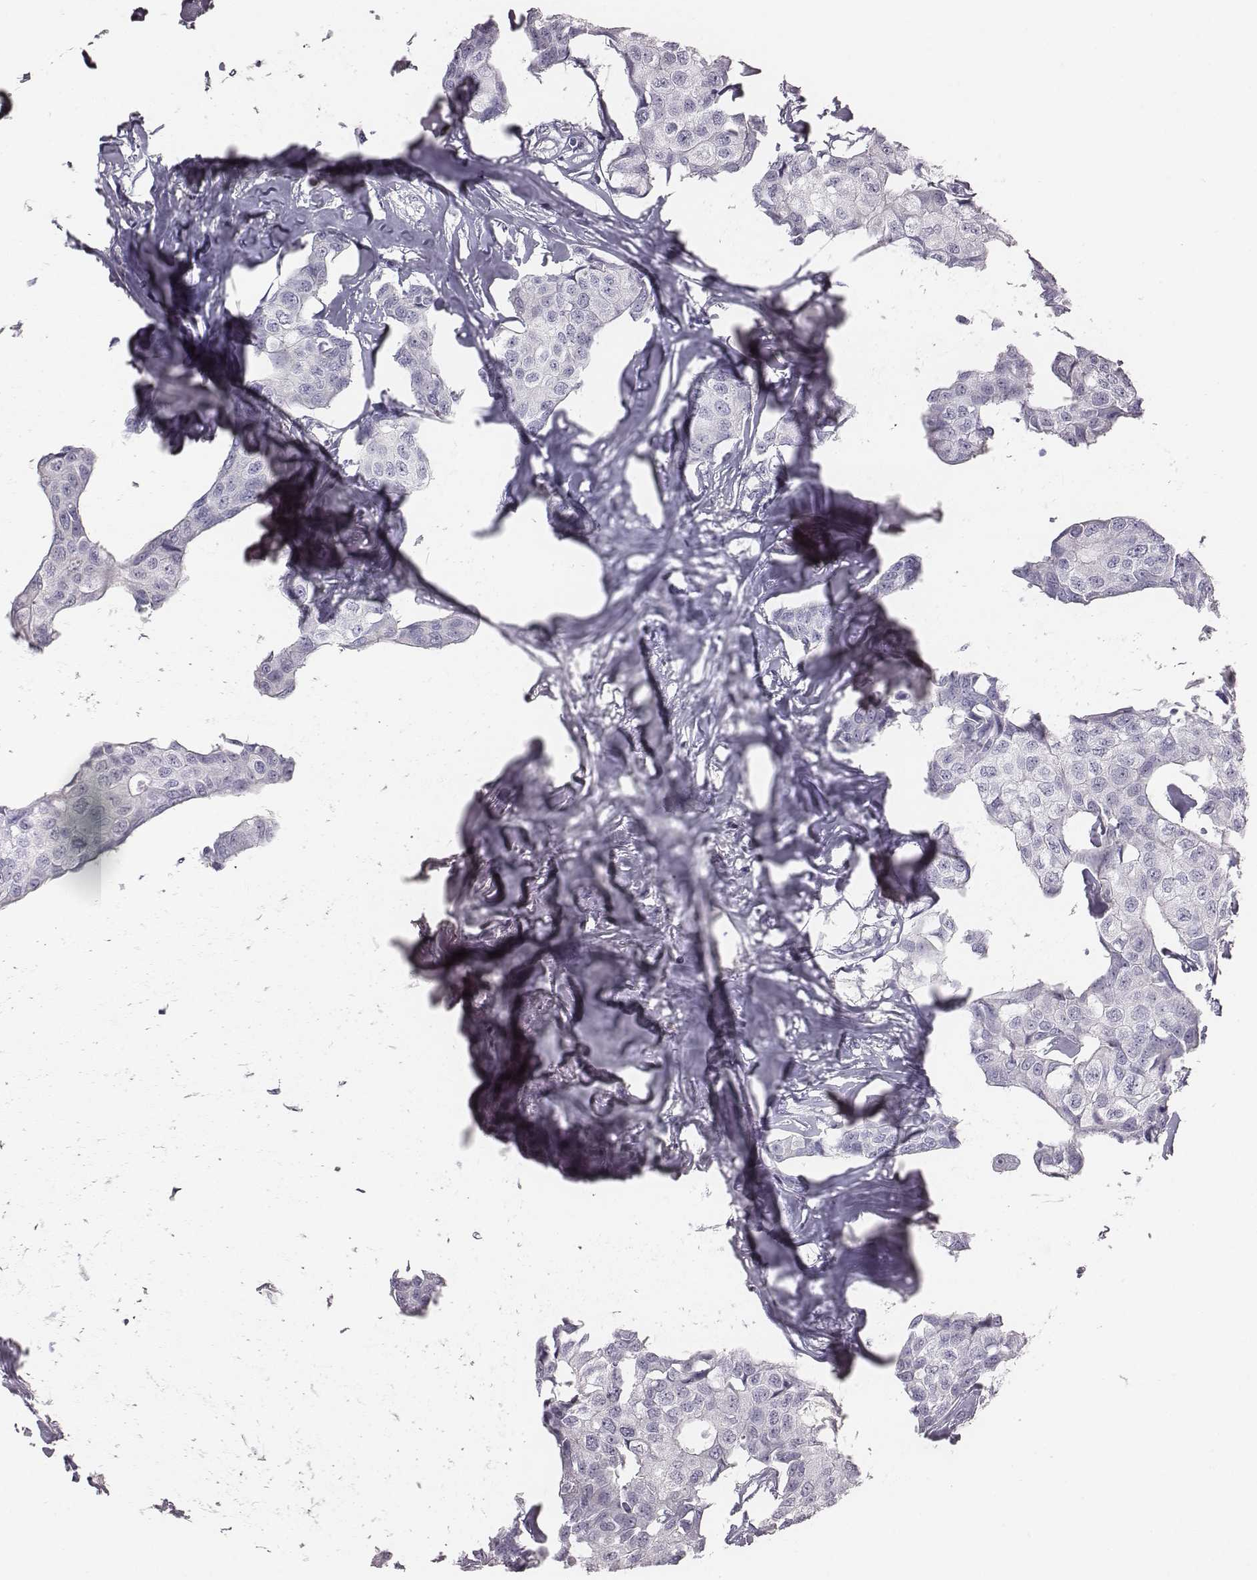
{"staining": {"intensity": "negative", "quantity": "none", "location": "none"}, "tissue": "breast cancer", "cell_type": "Tumor cells", "image_type": "cancer", "snomed": [{"axis": "morphology", "description": "Duct carcinoma"}, {"axis": "topography", "description": "Breast"}], "caption": "A high-resolution image shows immunohistochemistry staining of breast cancer (invasive ductal carcinoma), which reveals no significant expression in tumor cells. (IHC, brightfield microscopy, high magnification).", "gene": "C6orf58", "patient": {"sex": "female", "age": 80}}